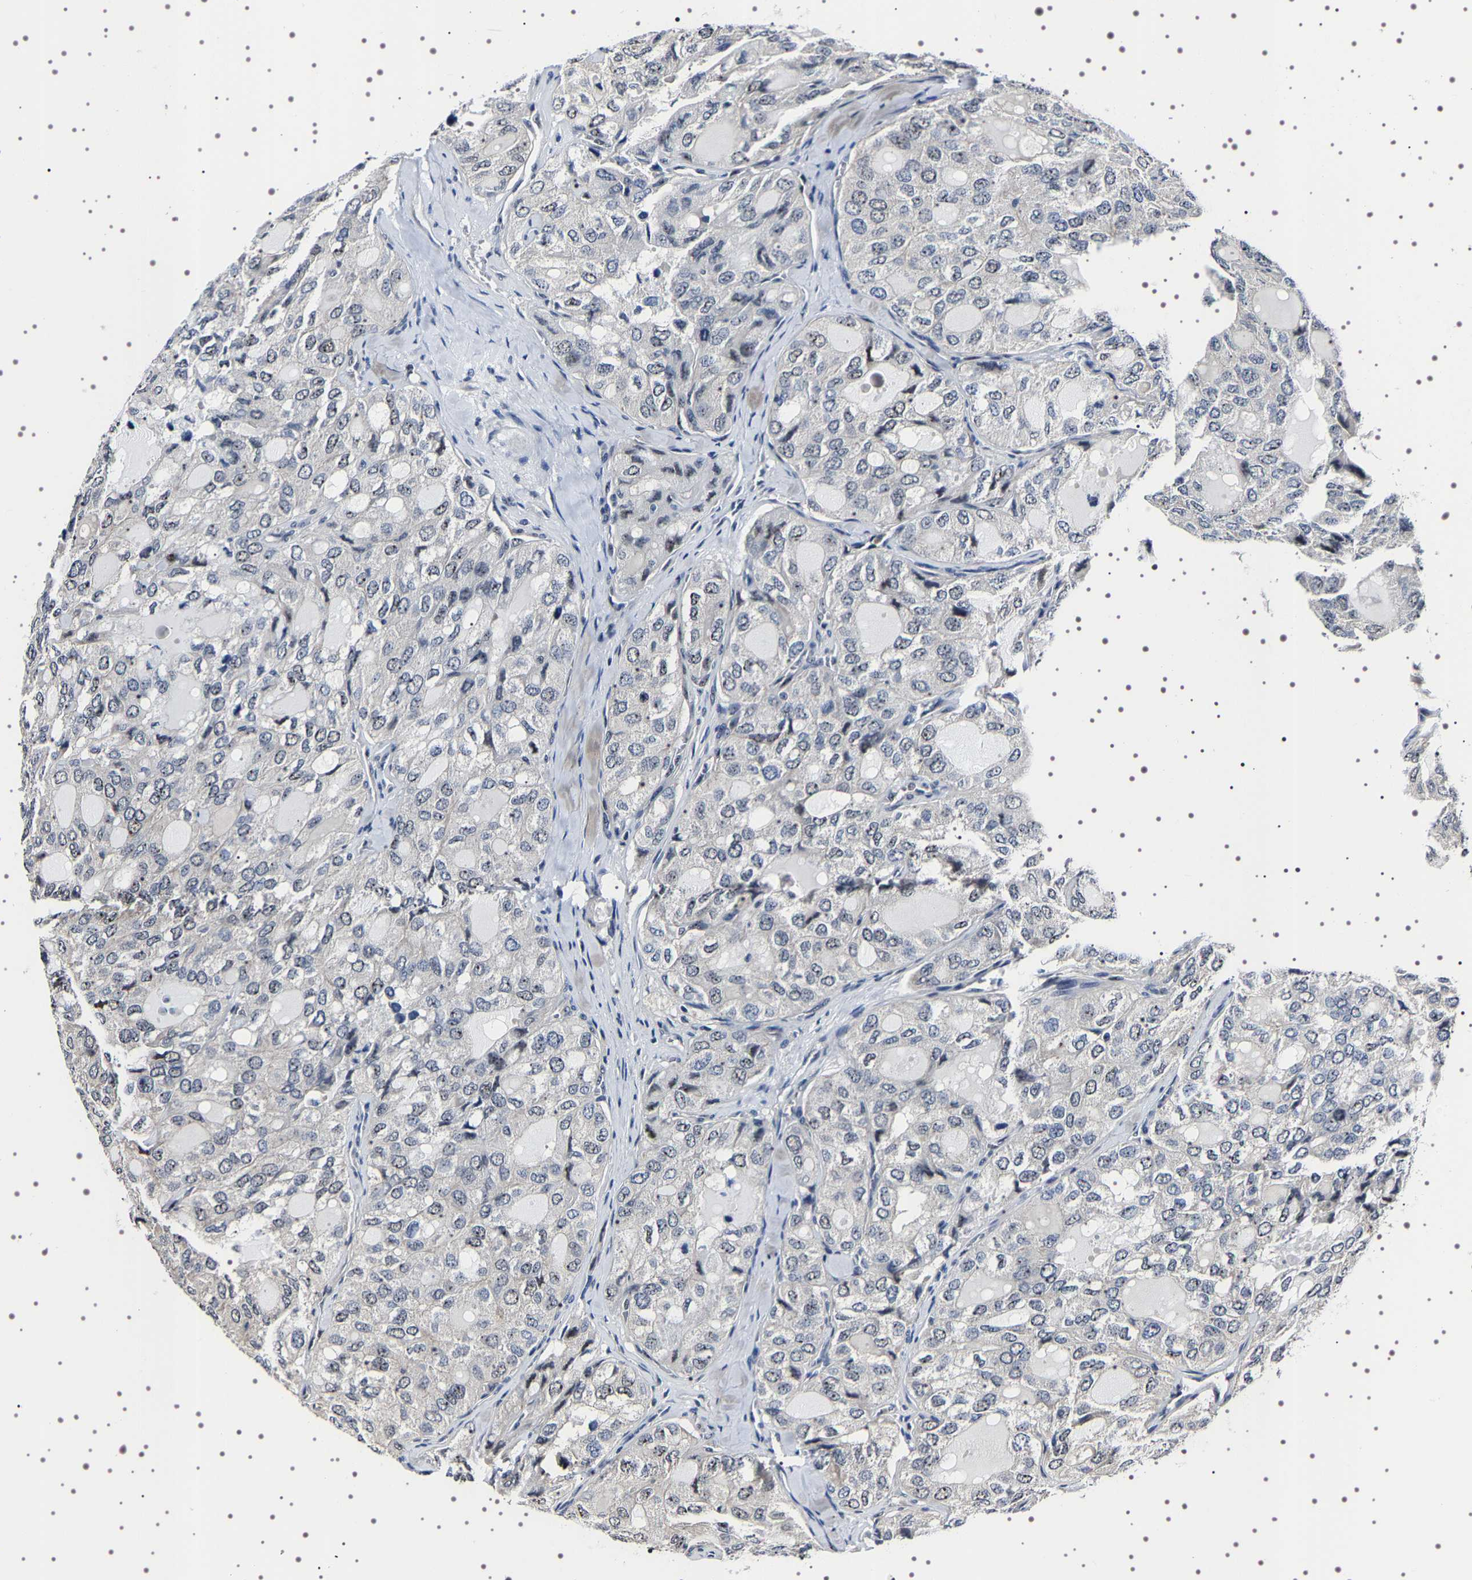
{"staining": {"intensity": "moderate", "quantity": "25%-75%", "location": "nuclear"}, "tissue": "thyroid cancer", "cell_type": "Tumor cells", "image_type": "cancer", "snomed": [{"axis": "morphology", "description": "Follicular adenoma carcinoma, NOS"}, {"axis": "topography", "description": "Thyroid gland"}], "caption": "The immunohistochemical stain labels moderate nuclear positivity in tumor cells of thyroid follicular adenoma carcinoma tissue.", "gene": "GNL3", "patient": {"sex": "male", "age": 75}}